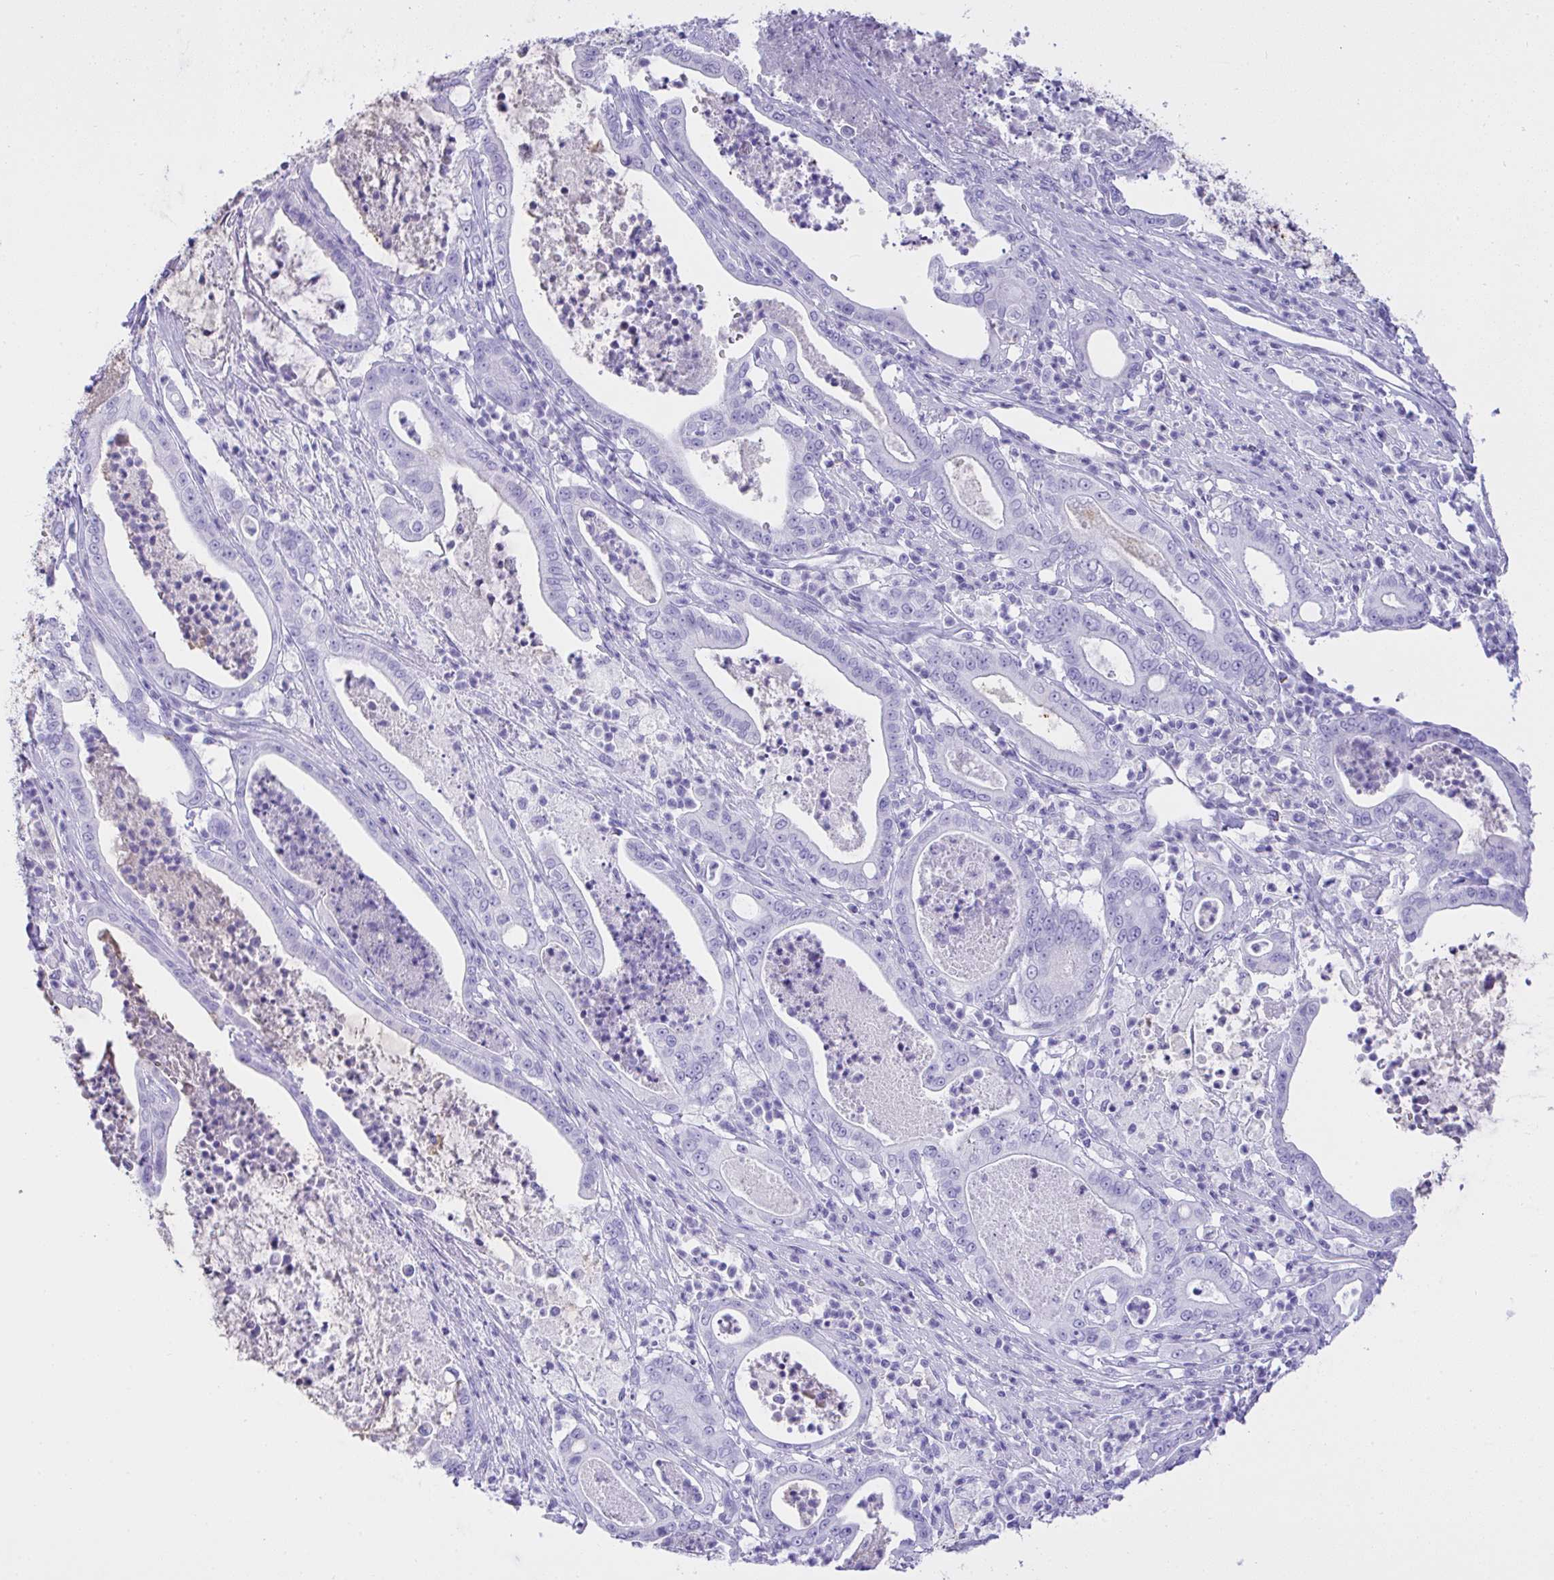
{"staining": {"intensity": "negative", "quantity": "none", "location": "none"}, "tissue": "pancreatic cancer", "cell_type": "Tumor cells", "image_type": "cancer", "snomed": [{"axis": "morphology", "description": "Adenocarcinoma, NOS"}, {"axis": "topography", "description": "Pancreas"}], "caption": "Pancreatic adenocarcinoma was stained to show a protein in brown. There is no significant staining in tumor cells. (DAB IHC, high magnification).", "gene": "AKR1D1", "patient": {"sex": "male", "age": 71}}